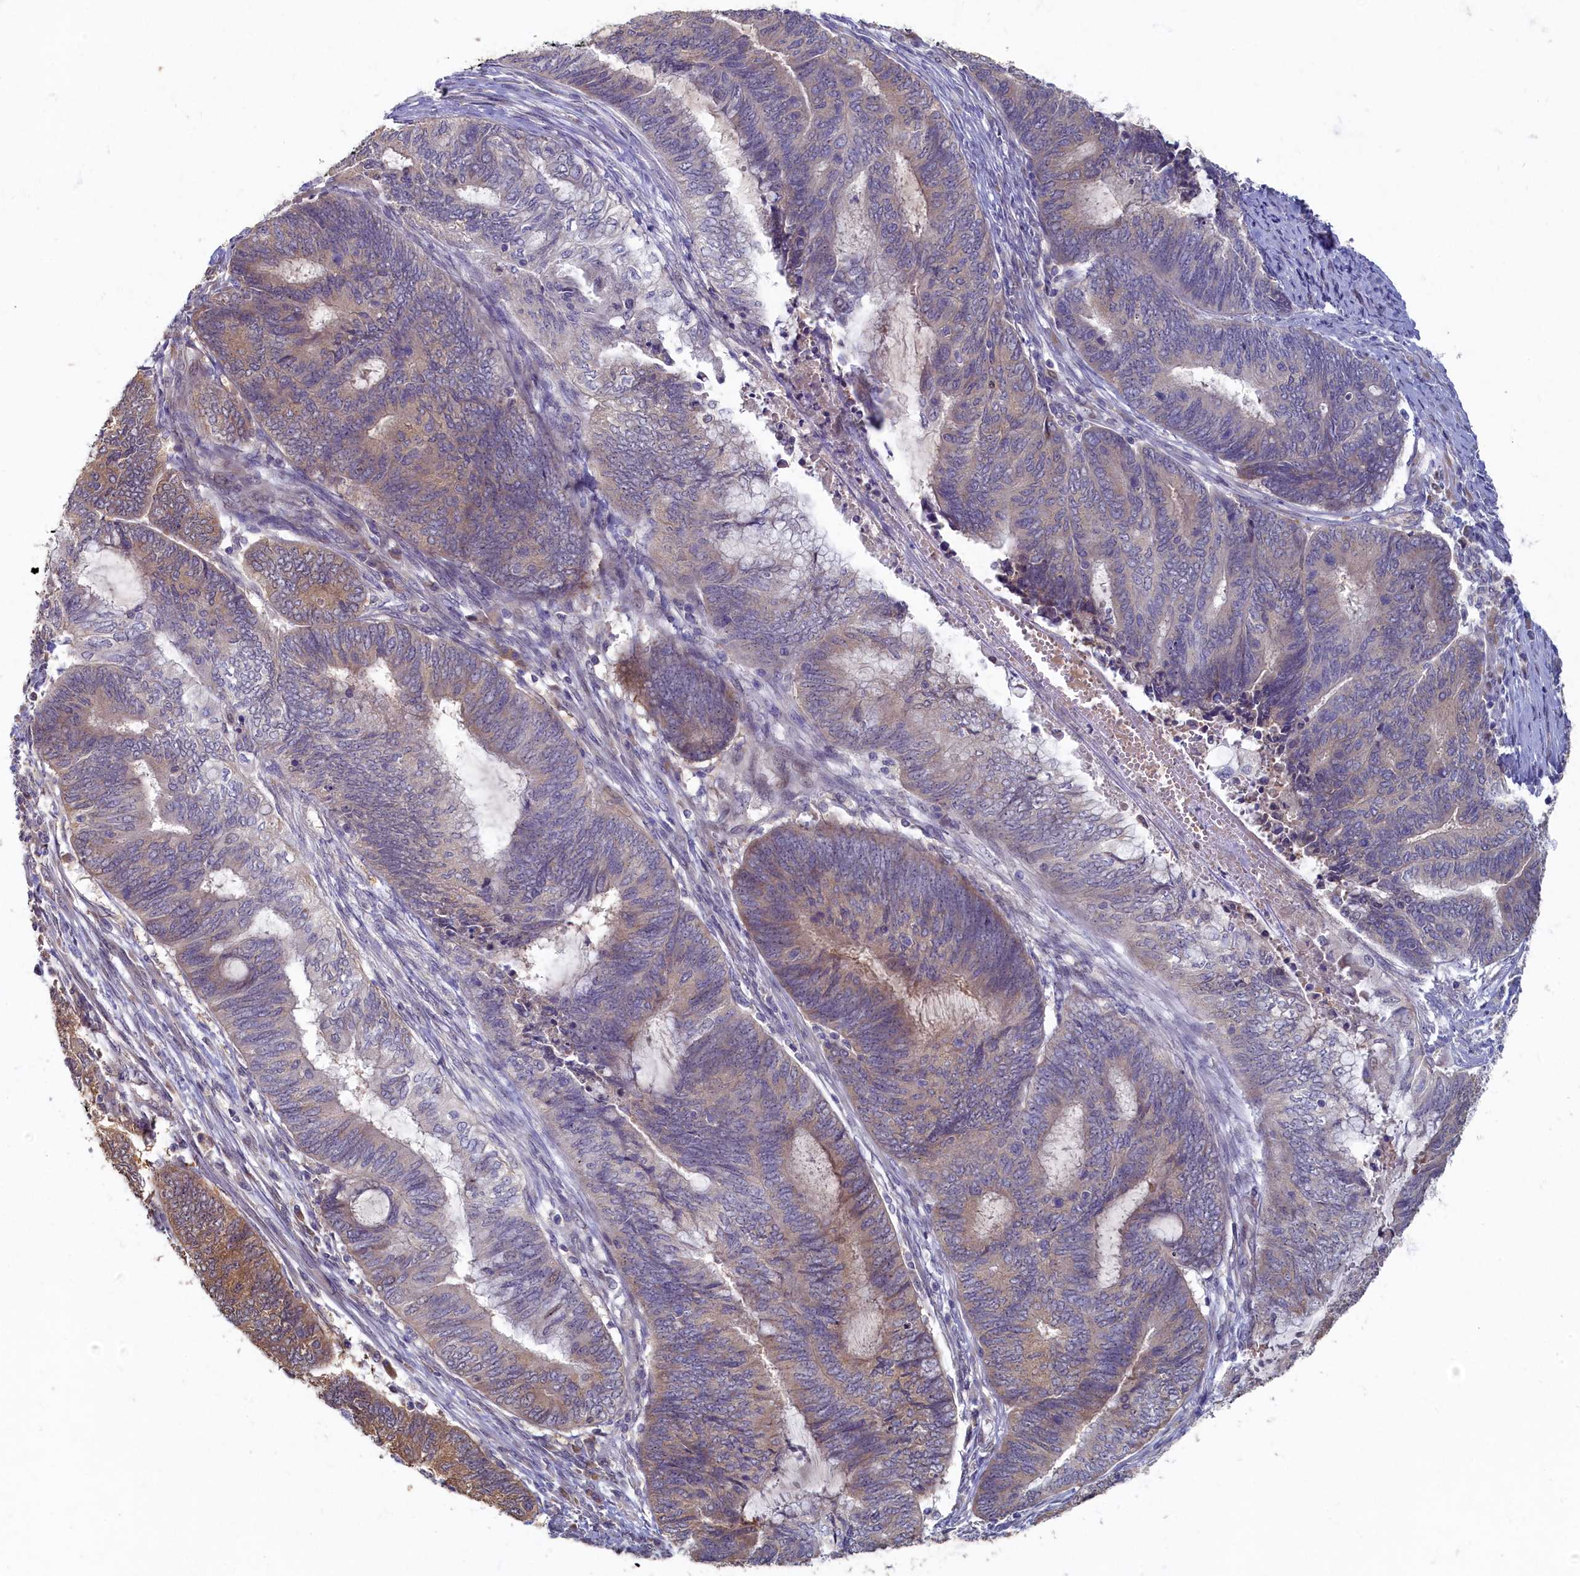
{"staining": {"intensity": "moderate", "quantity": "25%-75%", "location": "cytoplasmic/membranous"}, "tissue": "endometrial cancer", "cell_type": "Tumor cells", "image_type": "cancer", "snomed": [{"axis": "morphology", "description": "Adenocarcinoma, NOS"}, {"axis": "topography", "description": "Uterus"}, {"axis": "topography", "description": "Endometrium"}], "caption": "There is medium levels of moderate cytoplasmic/membranous staining in tumor cells of endometrial cancer (adenocarcinoma), as demonstrated by immunohistochemical staining (brown color).", "gene": "HUNK", "patient": {"sex": "female", "age": 70}}